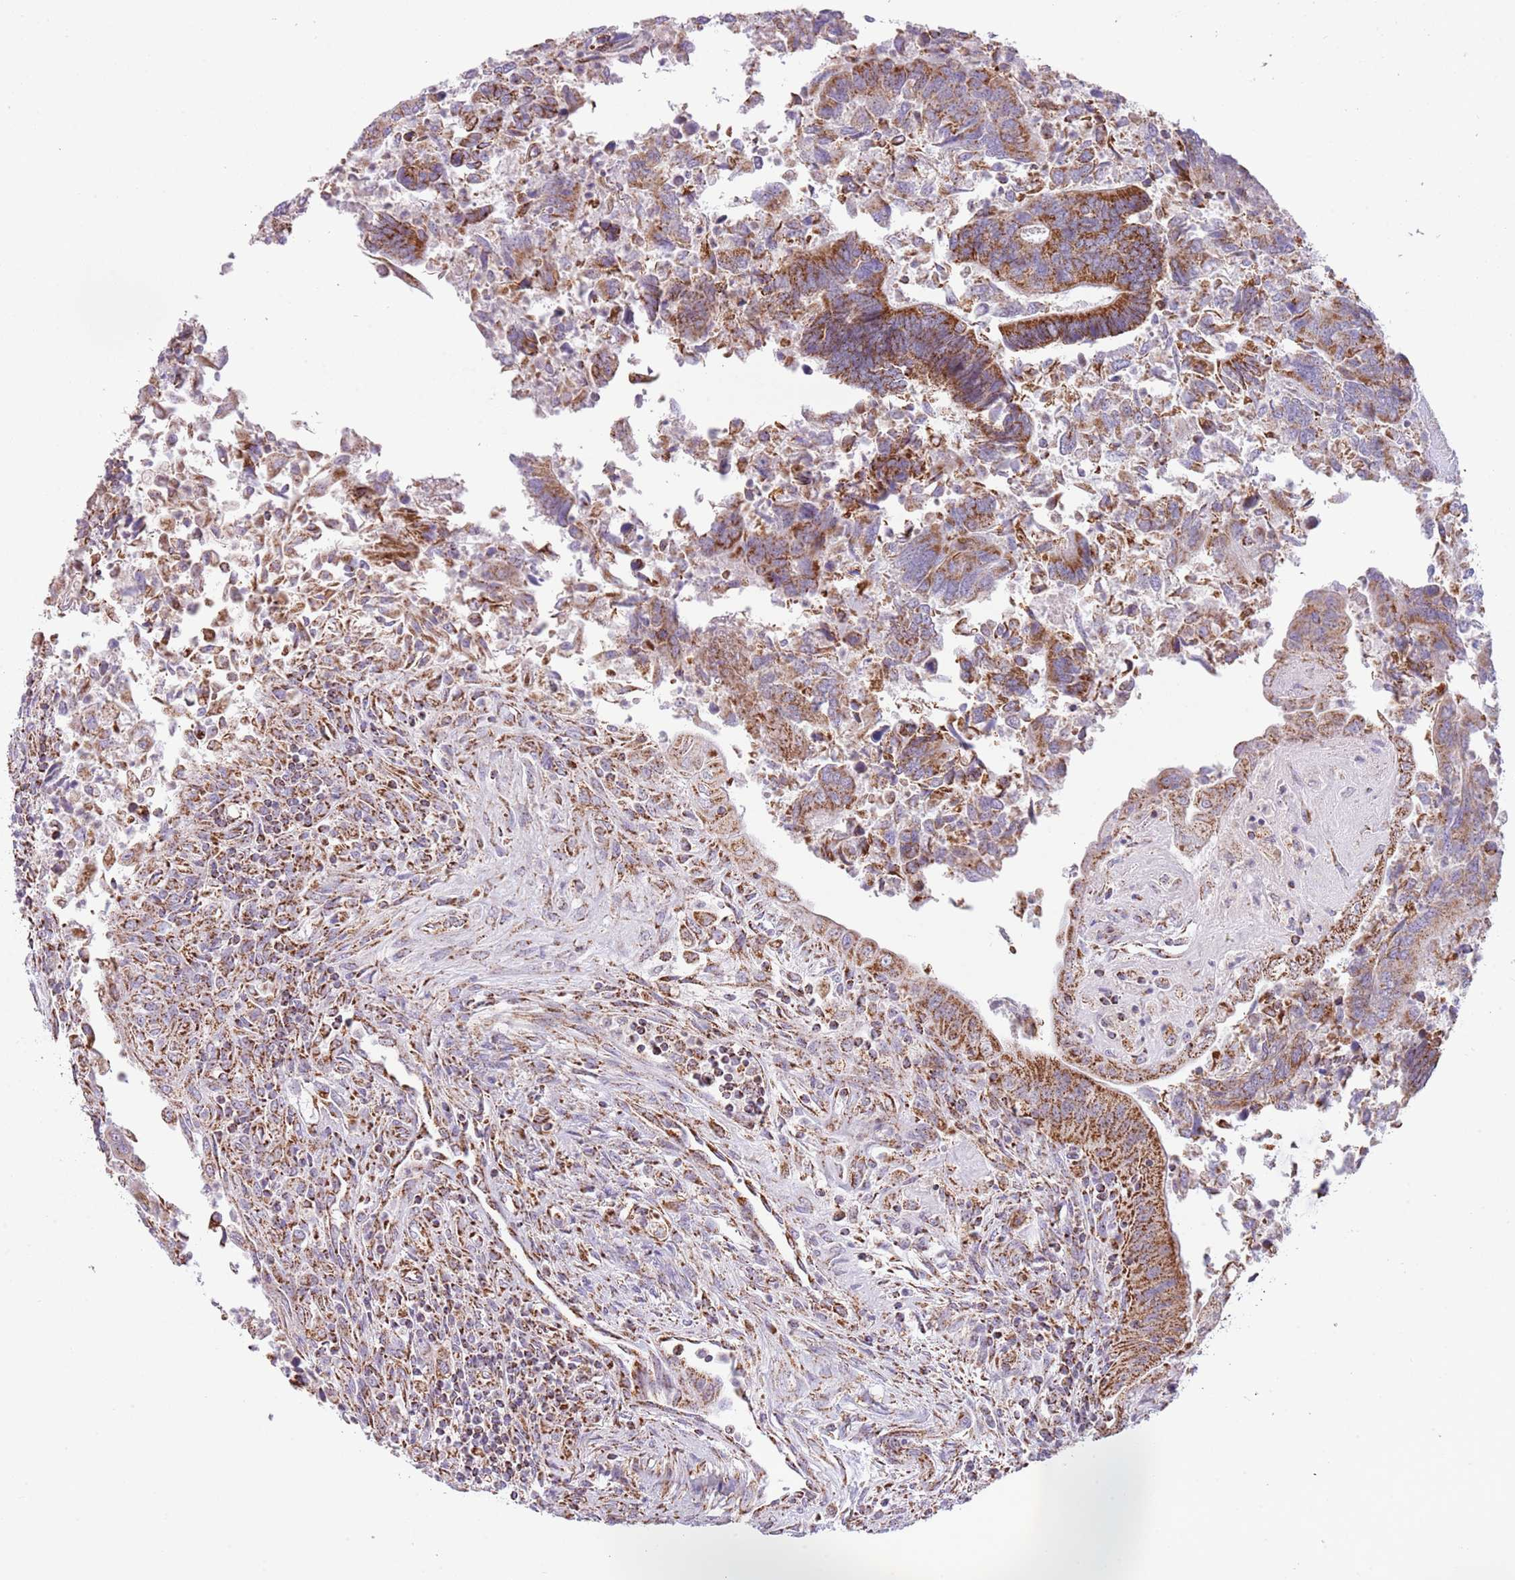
{"staining": {"intensity": "strong", "quantity": ">75%", "location": "cytoplasmic/membranous"}, "tissue": "colorectal cancer", "cell_type": "Tumor cells", "image_type": "cancer", "snomed": [{"axis": "morphology", "description": "Adenocarcinoma, NOS"}, {"axis": "topography", "description": "Colon"}], "caption": "DAB (3,3'-diaminobenzidine) immunohistochemical staining of human adenocarcinoma (colorectal) demonstrates strong cytoplasmic/membranous protein expression in about >75% of tumor cells.", "gene": "LHX6", "patient": {"sex": "female", "age": 67}}